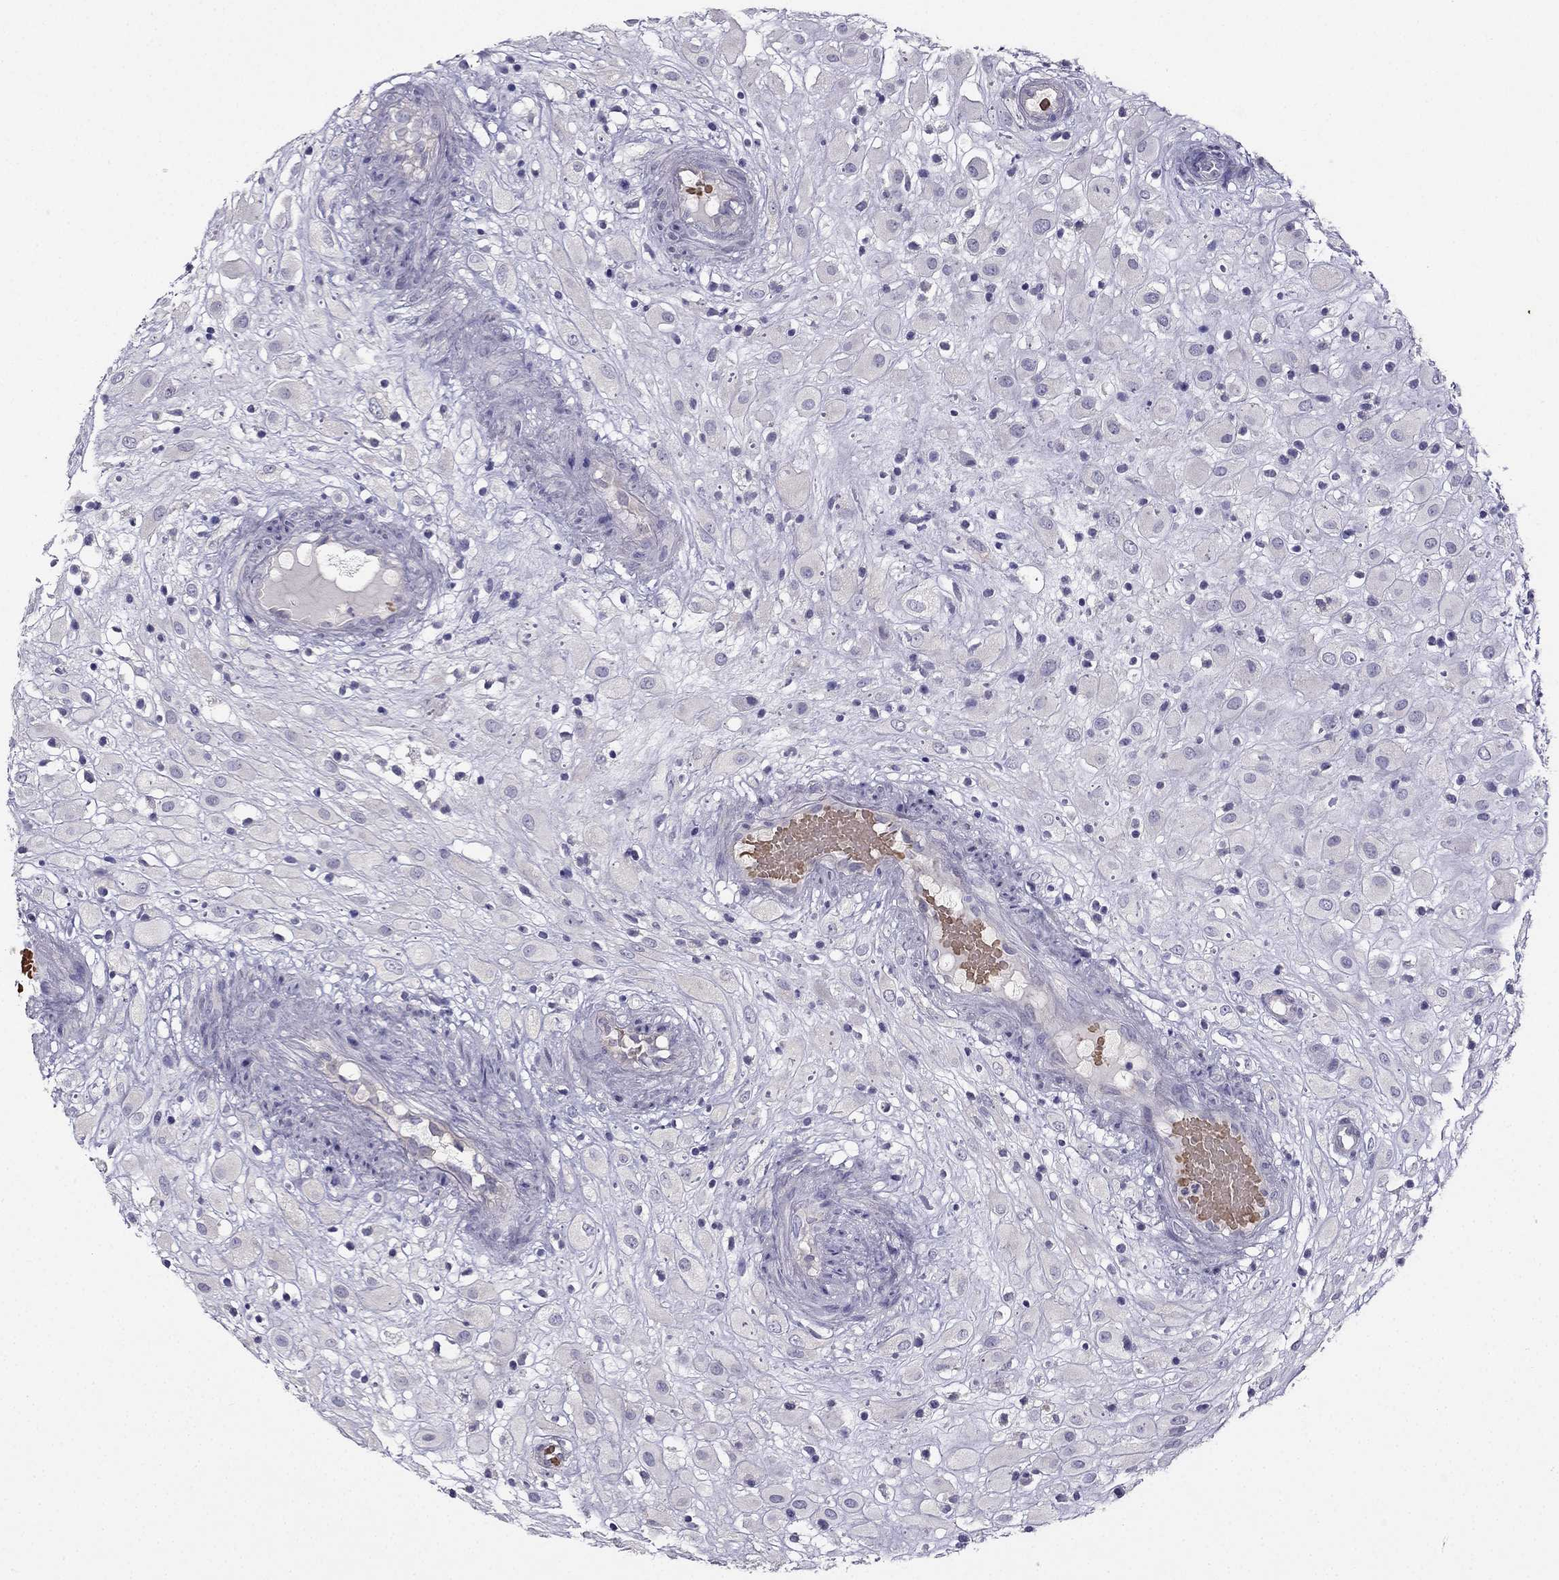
{"staining": {"intensity": "negative", "quantity": "none", "location": "none"}, "tissue": "placenta", "cell_type": "Decidual cells", "image_type": "normal", "snomed": [{"axis": "morphology", "description": "Normal tissue, NOS"}, {"axis": "topography", "description": "Placenta"}], "caption": "Histopathology image shows no significant protein staining in decidual cells of normal placenta.", "gene": "RSPH14", "patient": {"sex": "female", "age": 24}}